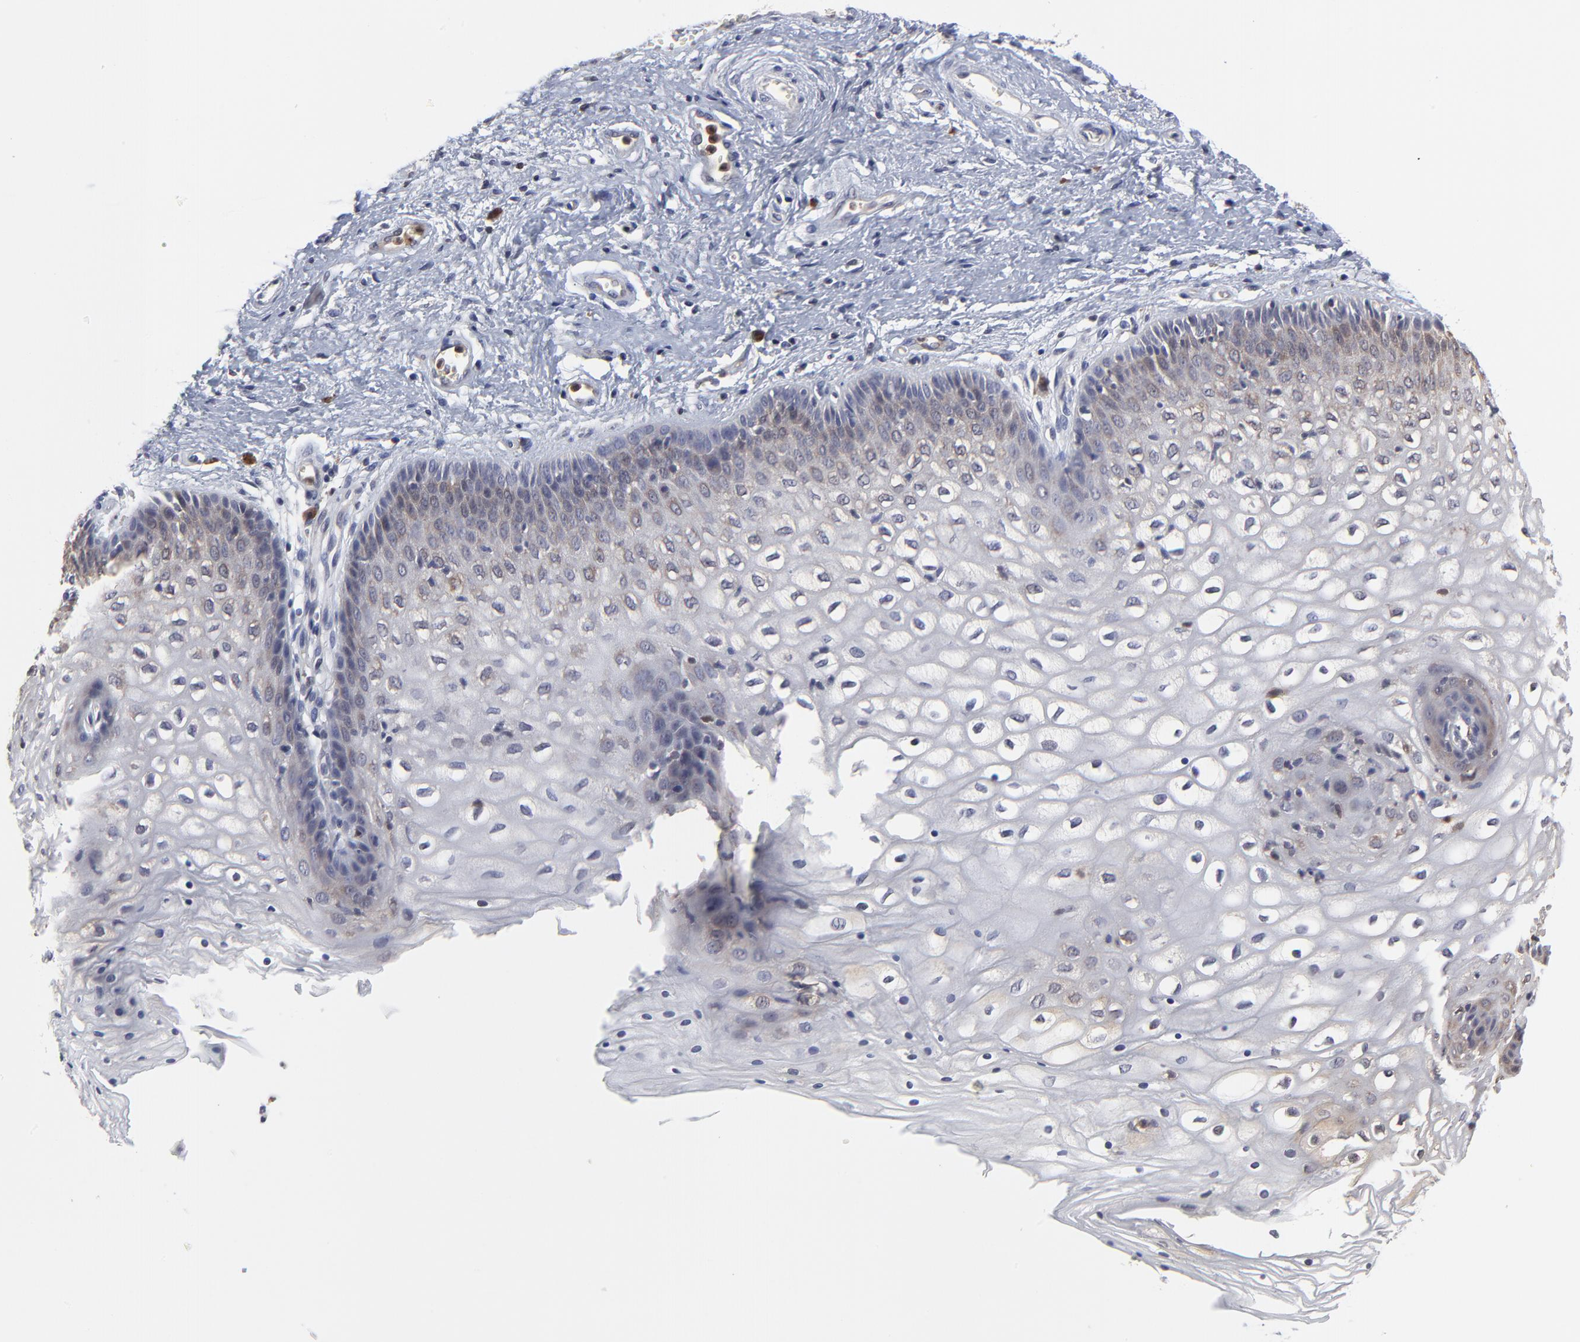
{"staining": {"intensity": "negative", "quantity": "none", "location": "none"}, "tissue": "vagina", "cell_type": "Squamous epithelial cells", "image_type": "normal", "snomed": [{"axis": "morphology", "description": "Normal tissue, NOS"}, {"axis": "topography", "description": "Vagina"}], "caption": "The photomicrograph reveals no significant positivity in squamous epithelial cells of vagina. The staining was performed using DAB (3,3'-diaminobenzidine) to visualize the protein expression in brown, while the nuclei were stained in blue with hematoxylin (Magnification: 20x).", "gene": "CASP3", "patient": {"sex": "female", "age": 34}}